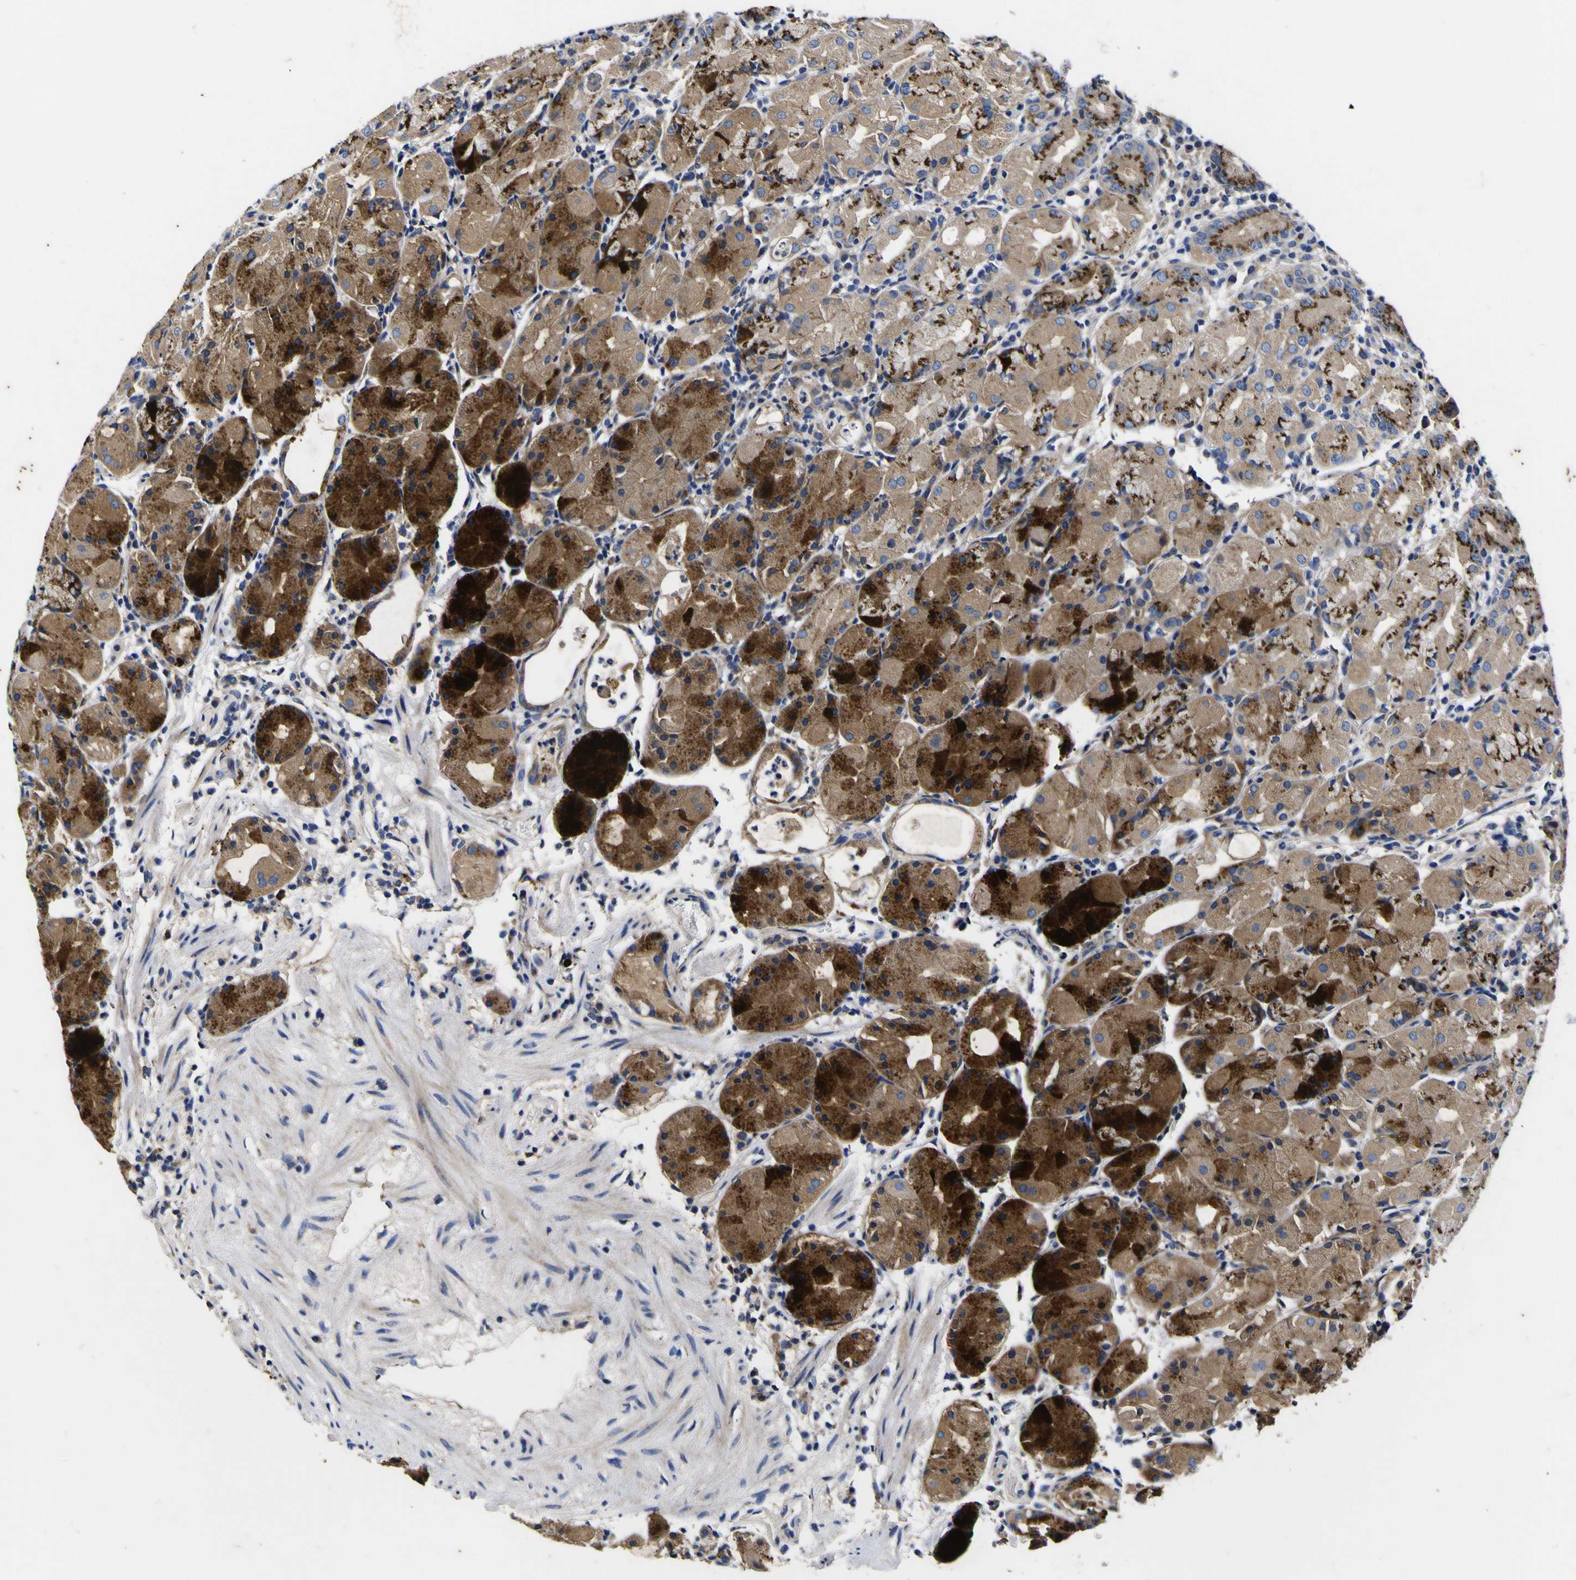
{"staining": {"intensity": "strong", "quantity": ">75%", "location": "cytoplasmic/membranous"}, "tissue": "stomach", "cell_type": "Glandular cells", "image_type": "normal", "snomed": [{"axis": "morphology", "description": "Normal tissue, NOS"}, {"axis": "topography", "description": "Stomach"}, {"axis": "topography", "description": "Stomach, lower"}], "caption": "Approximately >75% of glandular cells in normal stomach show strong cytoplasmic/membranous protein staining as visualized by brown immunohistochemical staining.", "gene": "COA1", "patient": {"sex": "female", "age": 75}}